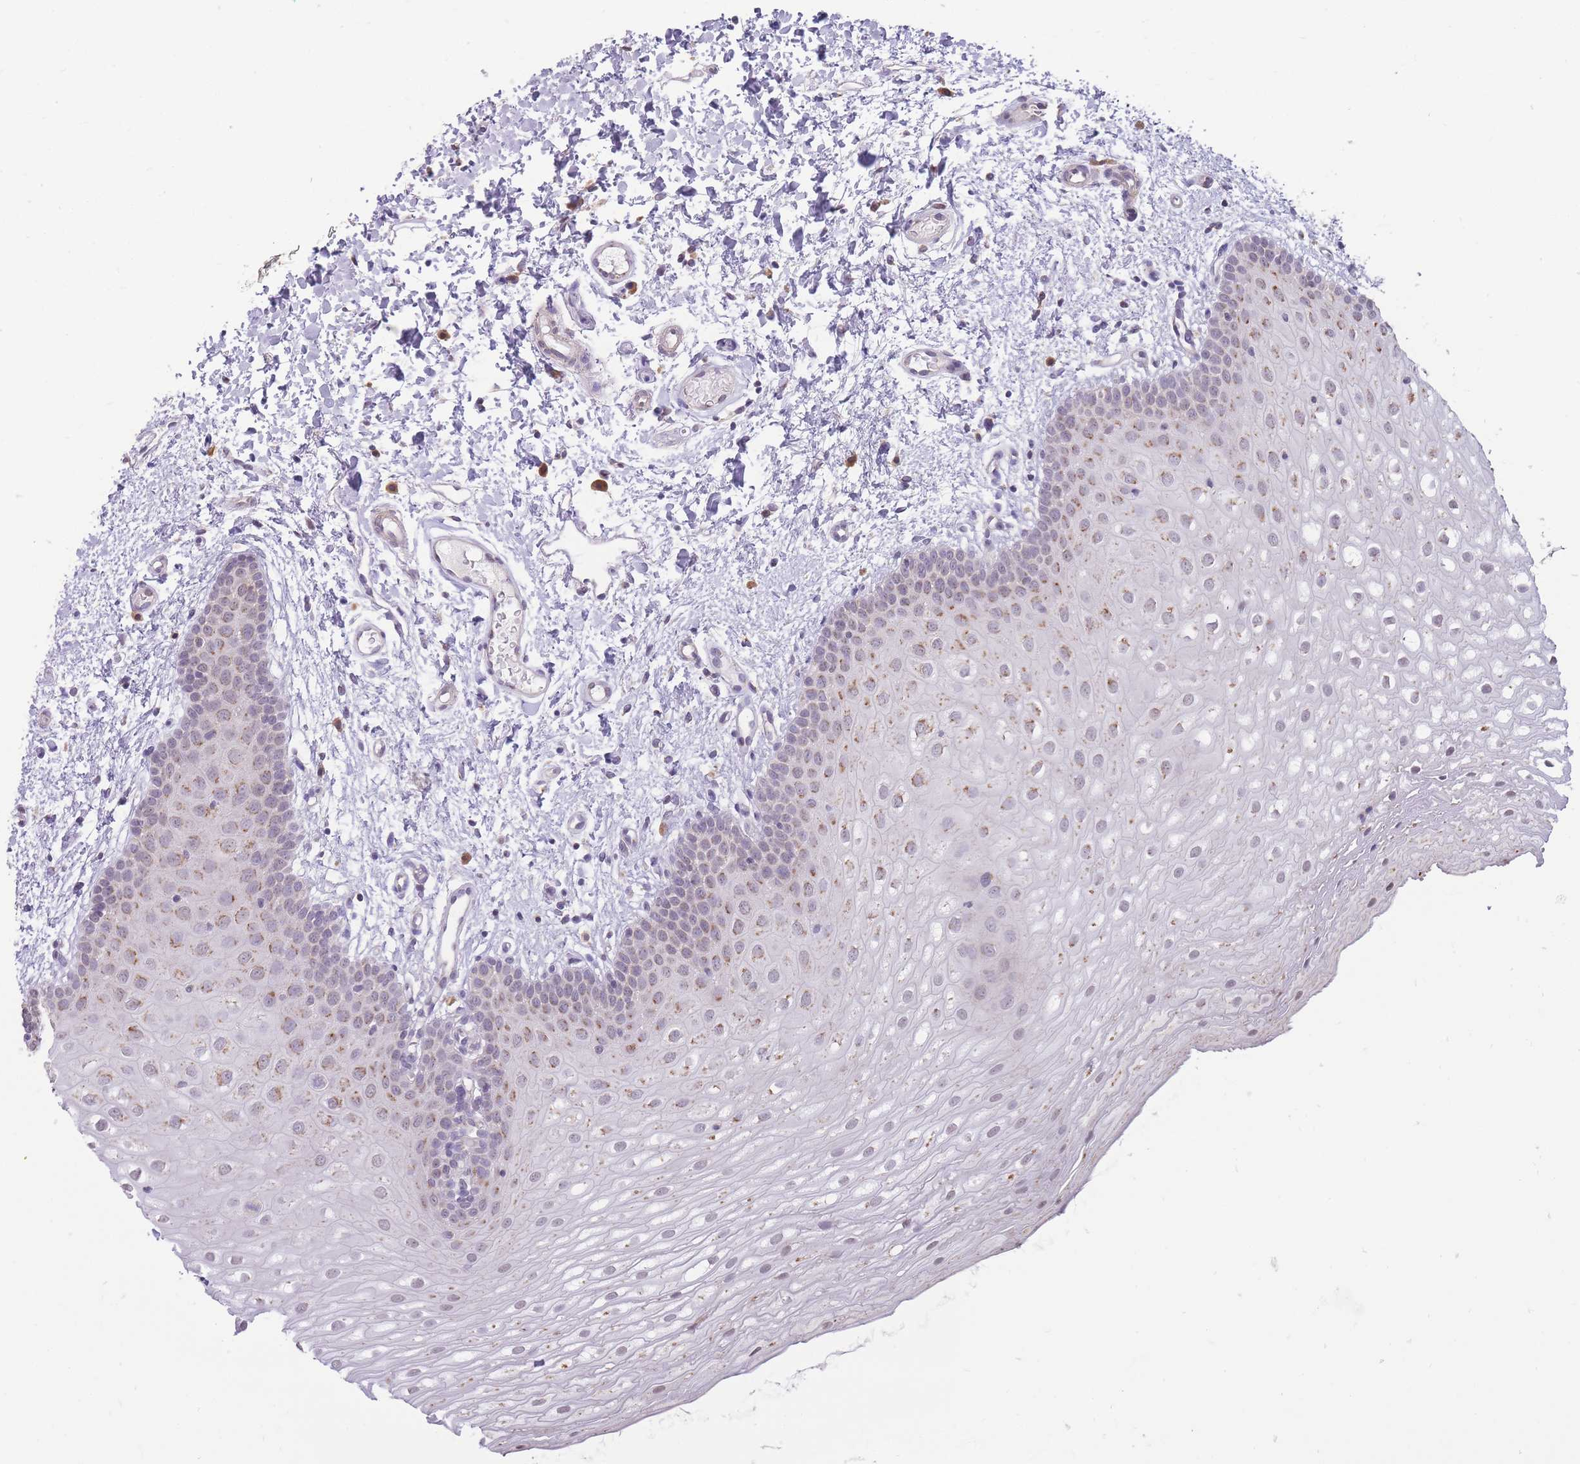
{"staining": {"intensity": "moderate", "quantity": "<25%", "location": "cytoplasmic/membranous"}, "tissue": "oral mucosa", "cell_type": "Squamous epithelial cells", "image_type": "normal", "snomed": [{"axis": "morphology", "description": "Normal tissue, NOS"}, {"axis": "topography", "description": "Oral tissue"}], "caption": "This image reveals unremarkable oral mucosa stained with immunohistochemistry to label a protein in brown. The cytoplasmic/membranous of squamous epithelial cells show moderate positivity for the protein. Nuclei are counter-stained blue.", "gene": "NELL1", "patient": {"sex": "female", "age": 54}}